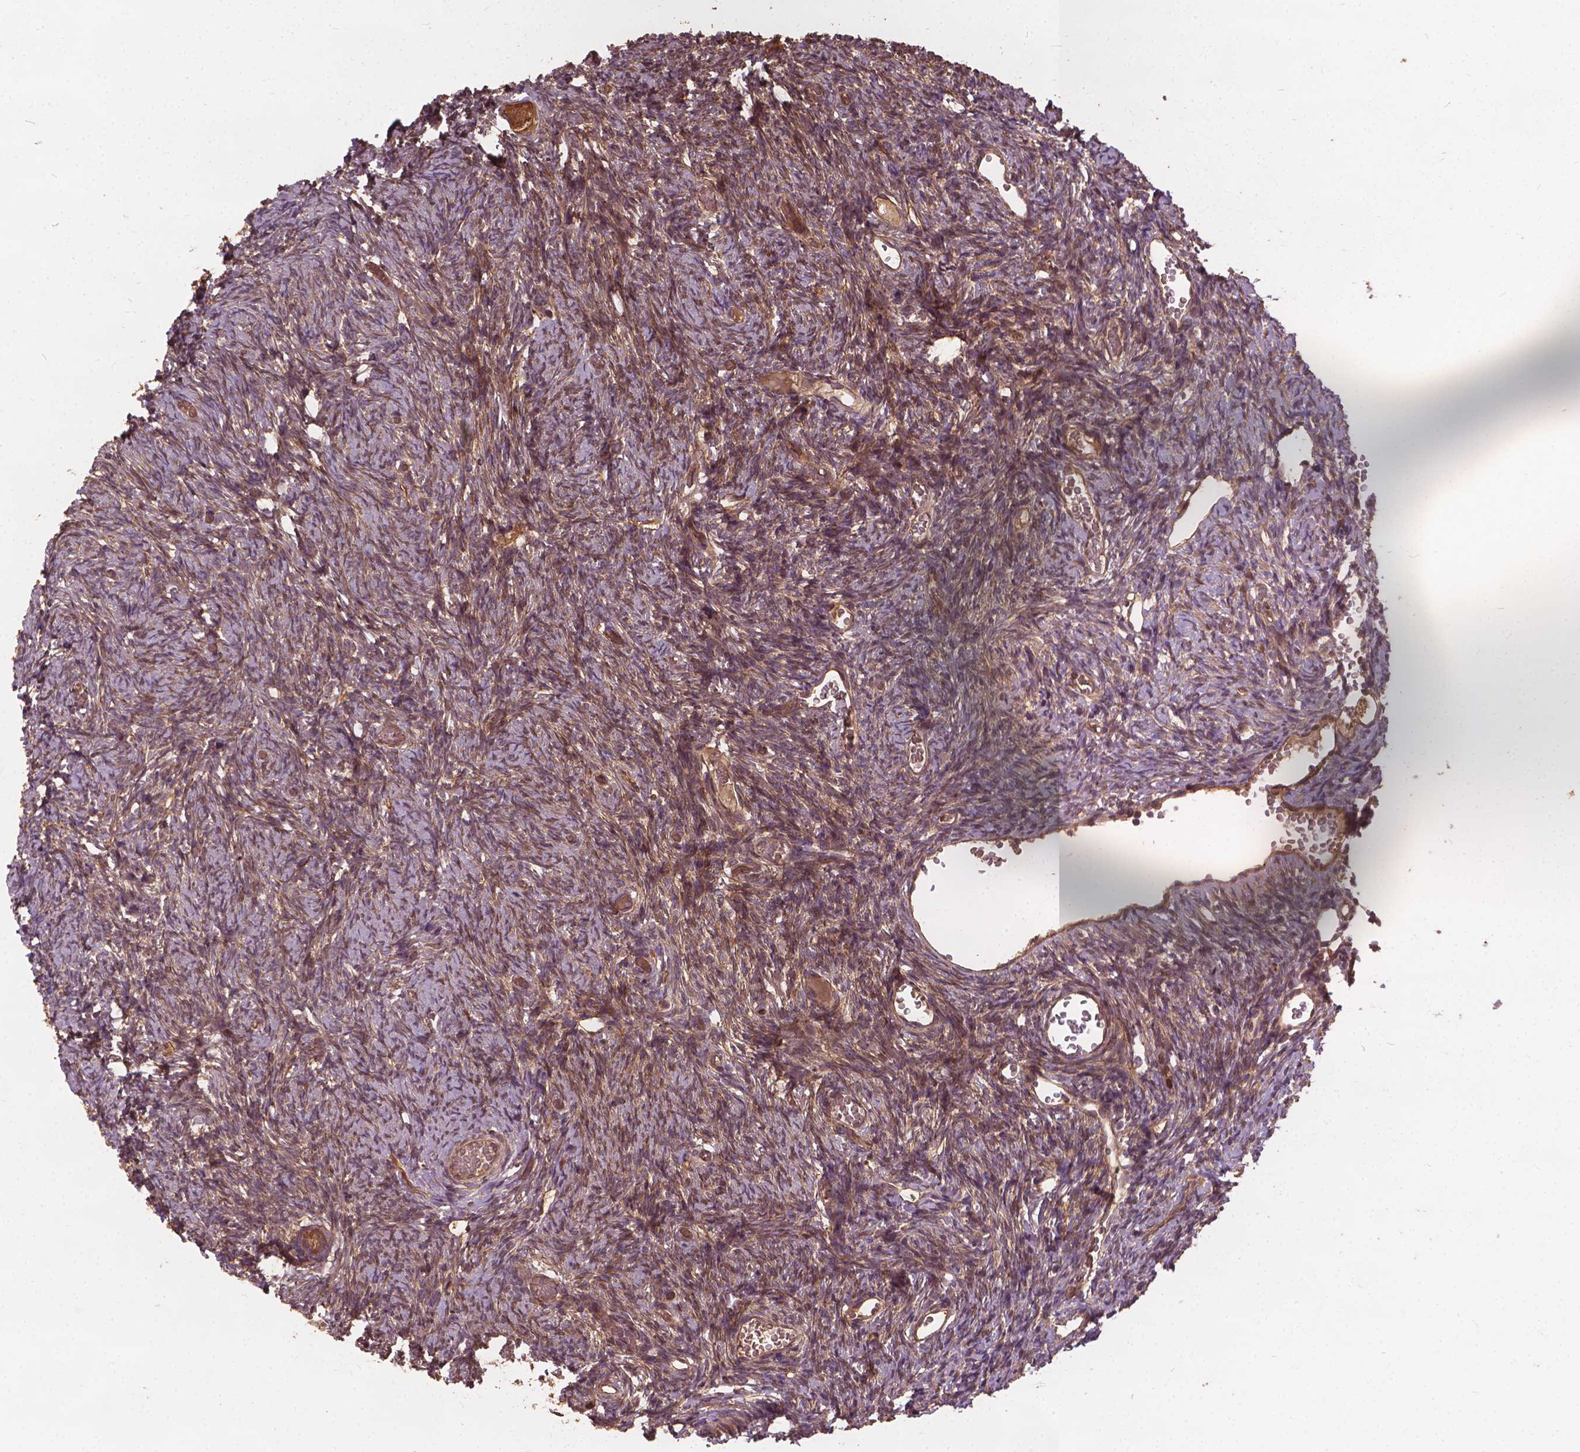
{"staining": {"intensity": "moderate", "quantity": ">75%", "location": "cytoplasmic/membranous"}, "tissue": "ovary", "cell_type": "Follicle cells", "image_type": "normal", "snomed": [{"axis": "morphology", "description": "Normal tissue, NOS"}, {"axis": "topography", "description": "Ovary"}], "caption": "Immunohistochemical staining of benign human ovary displays medium levels of moderate cytoplasmic/membranous positivity in about >75% of follicle cells. (DAB (3,3'-diaminobenzidine) IHC, brown staining for protein, blue staining for nuclei).", "gene": "UBXN2A", "patient": {"sex": "female", "age": 39}}